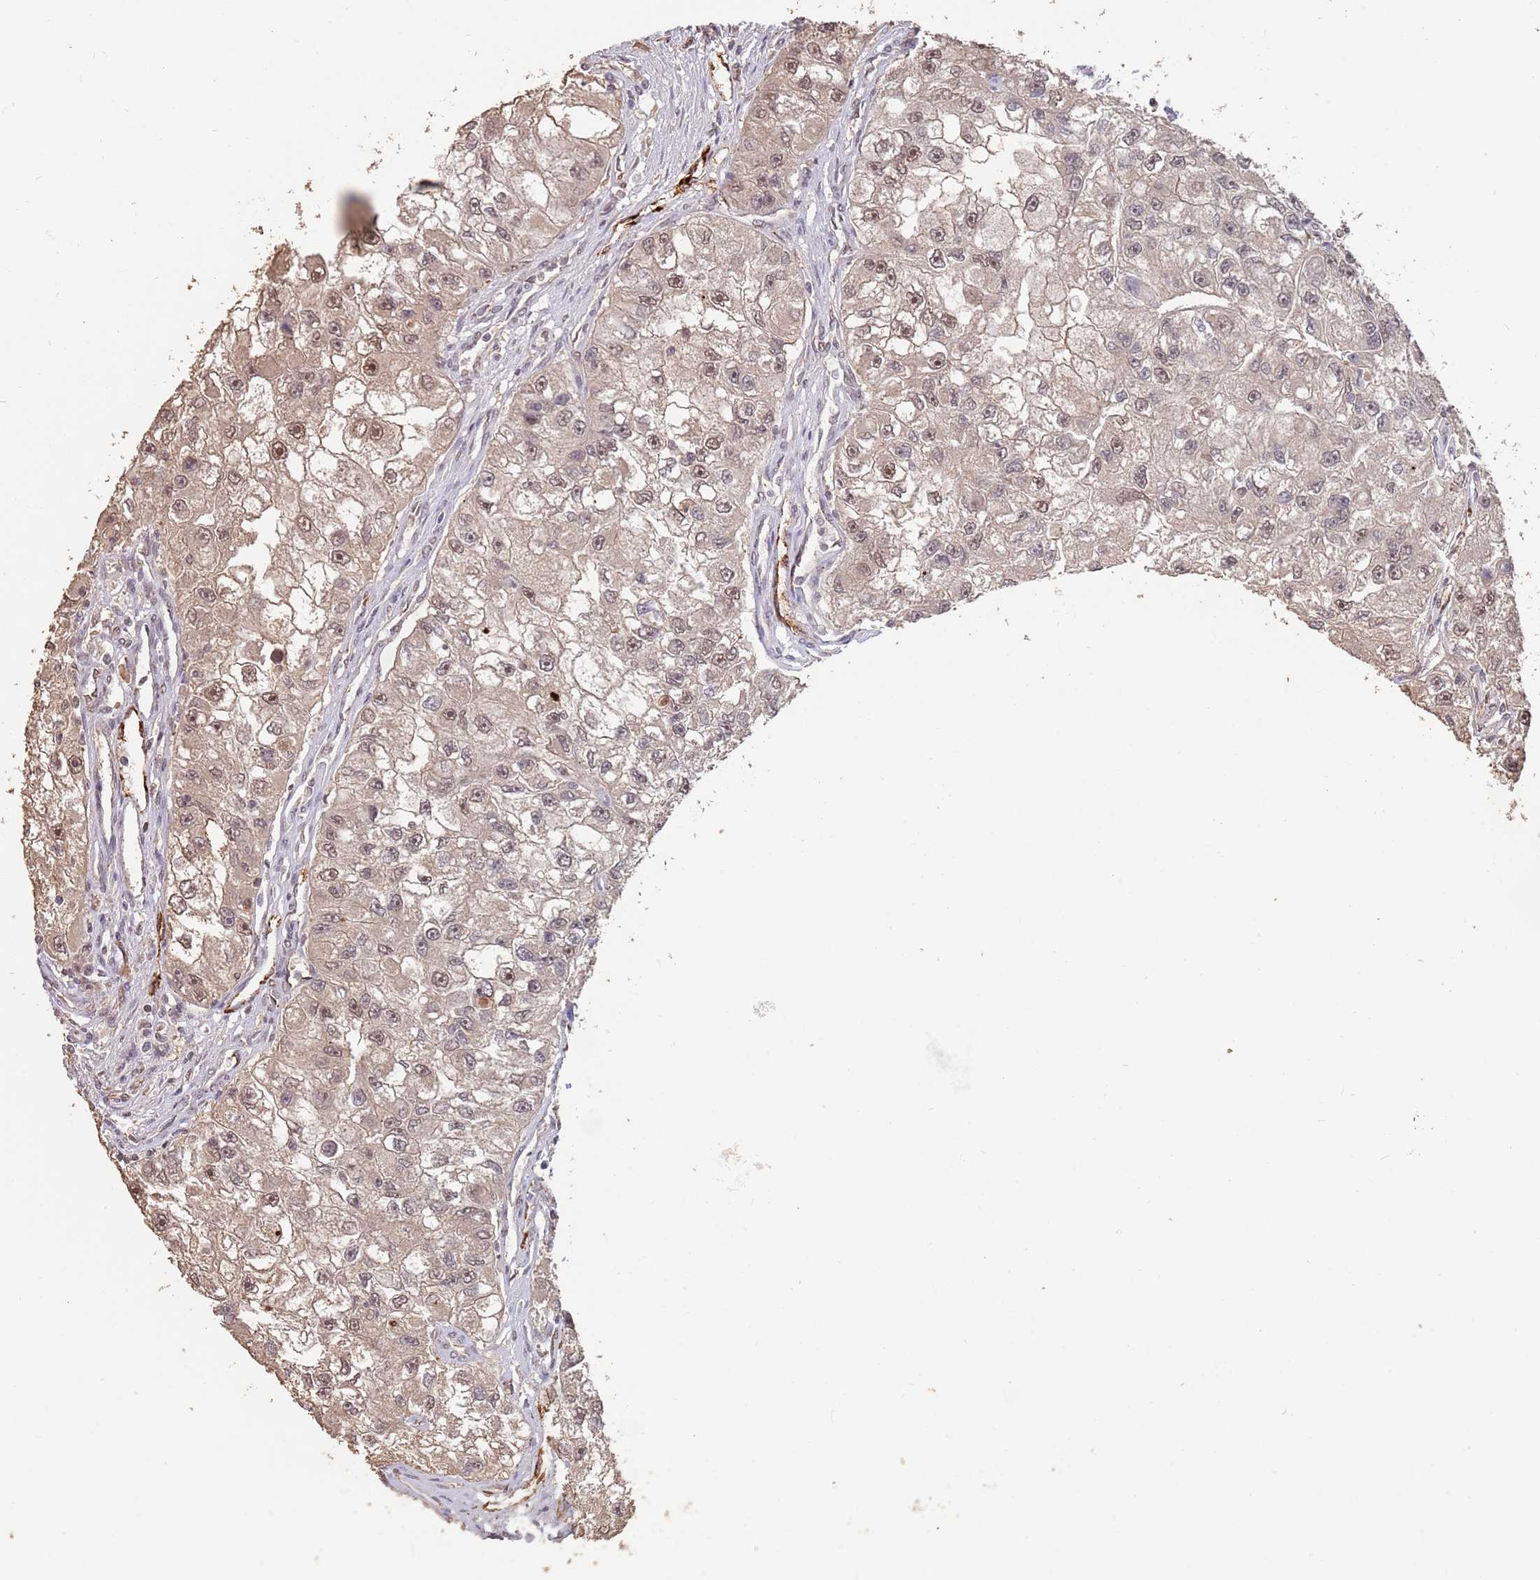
{"staining": {"intensity": "moderate", "quantity": "25%-75%", "location": "nuclear"}, "tissue": "renal cancer", "cell_type": "Tumor cells", "image_type": "cancer", "snomed": [{"axis": "morphology", "description": "Adenocarcinoma, NOS"}, {"axis": "topography", "description": "Kidney"}], "caption": "Immunohistochemical staining of human renal adenocarcinoma exhibits moderate nuclear protein positivity in about 25%-75% of tumor cells.", "gene": "RFXANK", "patient": {"sex": "male", "age": 63}}